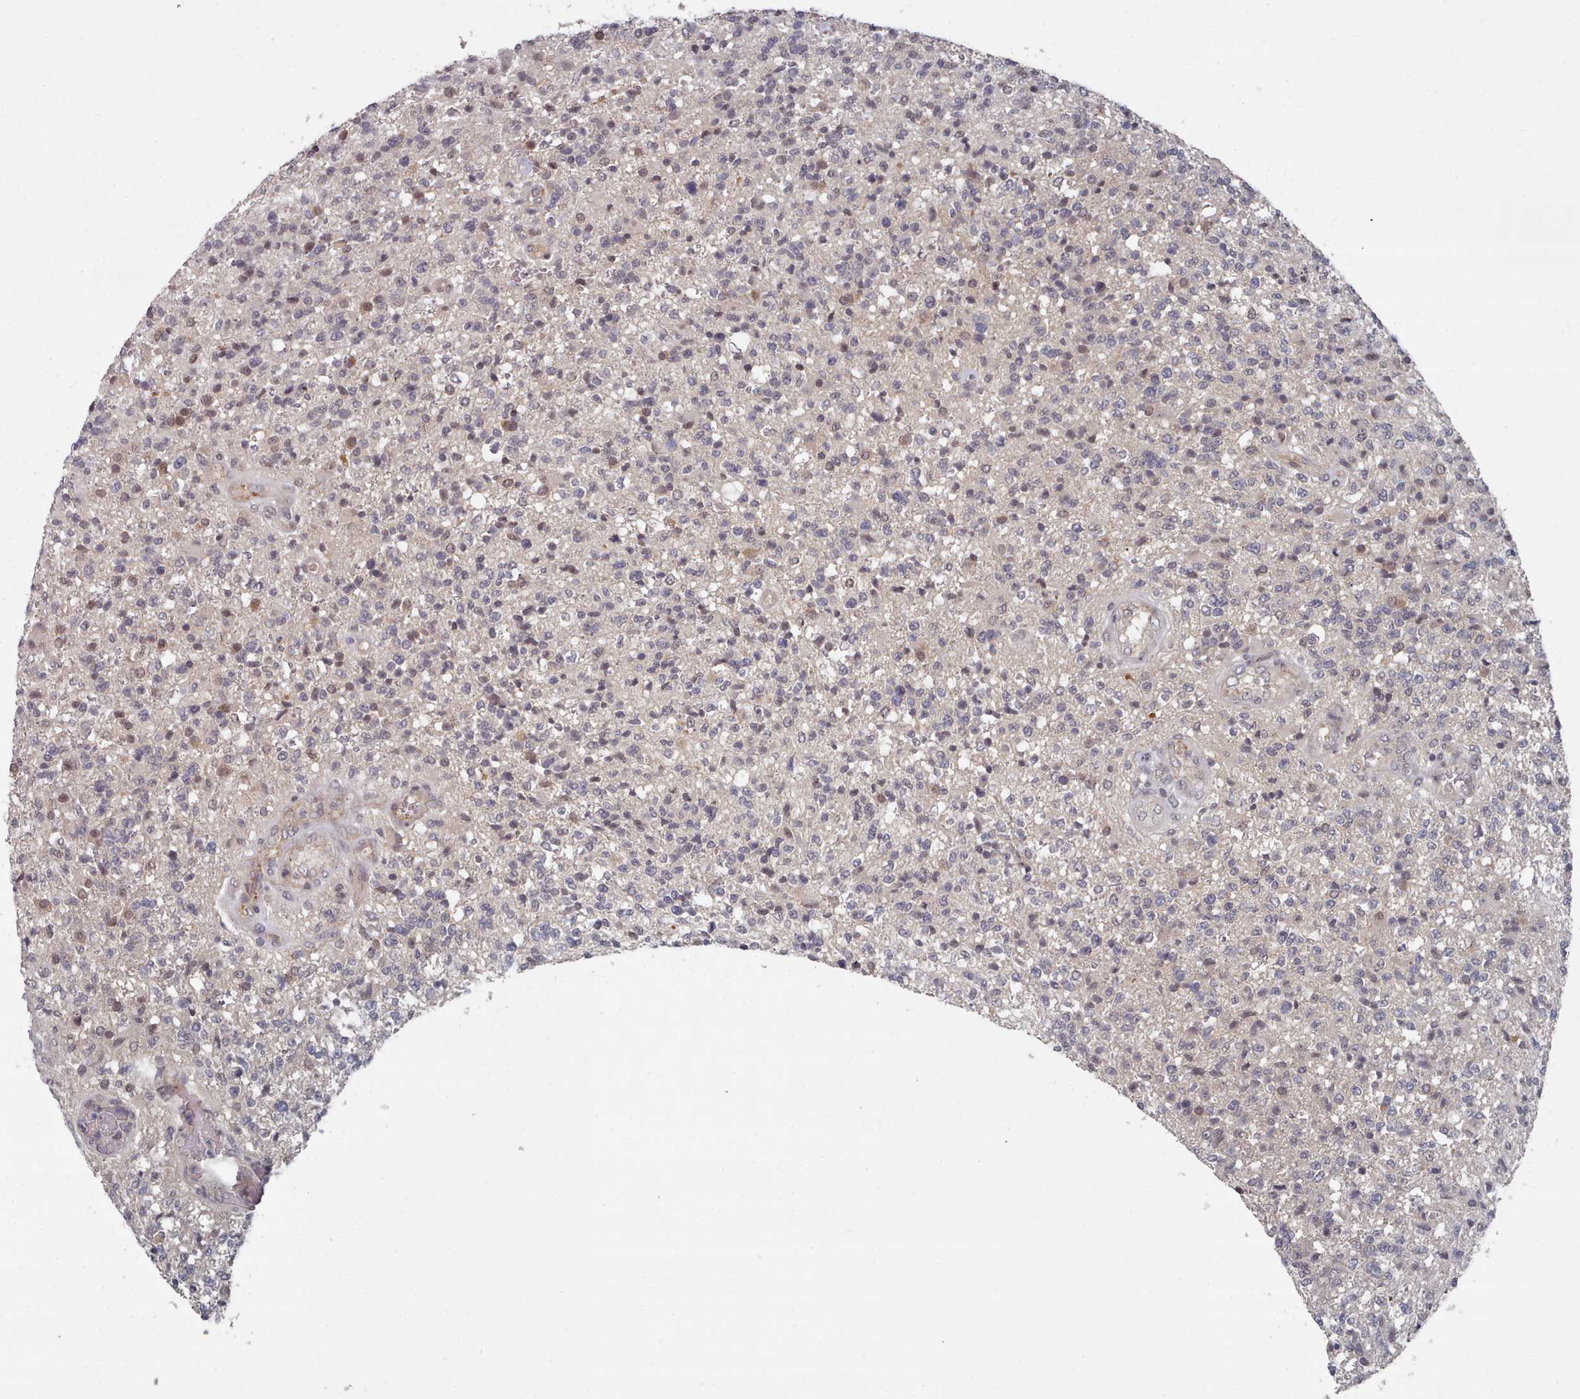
{"staining": {"intensity": "negative", "quantity": "none", "location": "none"}, "tissue": "glioma", "cell_type": "Tumor cells", "image_type": "cancer", "snomed": [{"axis": "morphology", "description": "Glioma, malignant, High grade"}, {"axis": "topography", "description": "Brain"}], "caption": "Image shows no protein staining in tumor cells of glioma tissue.", "gene": "HYAL3", "patient": {"sex": "male", "age": 56}}